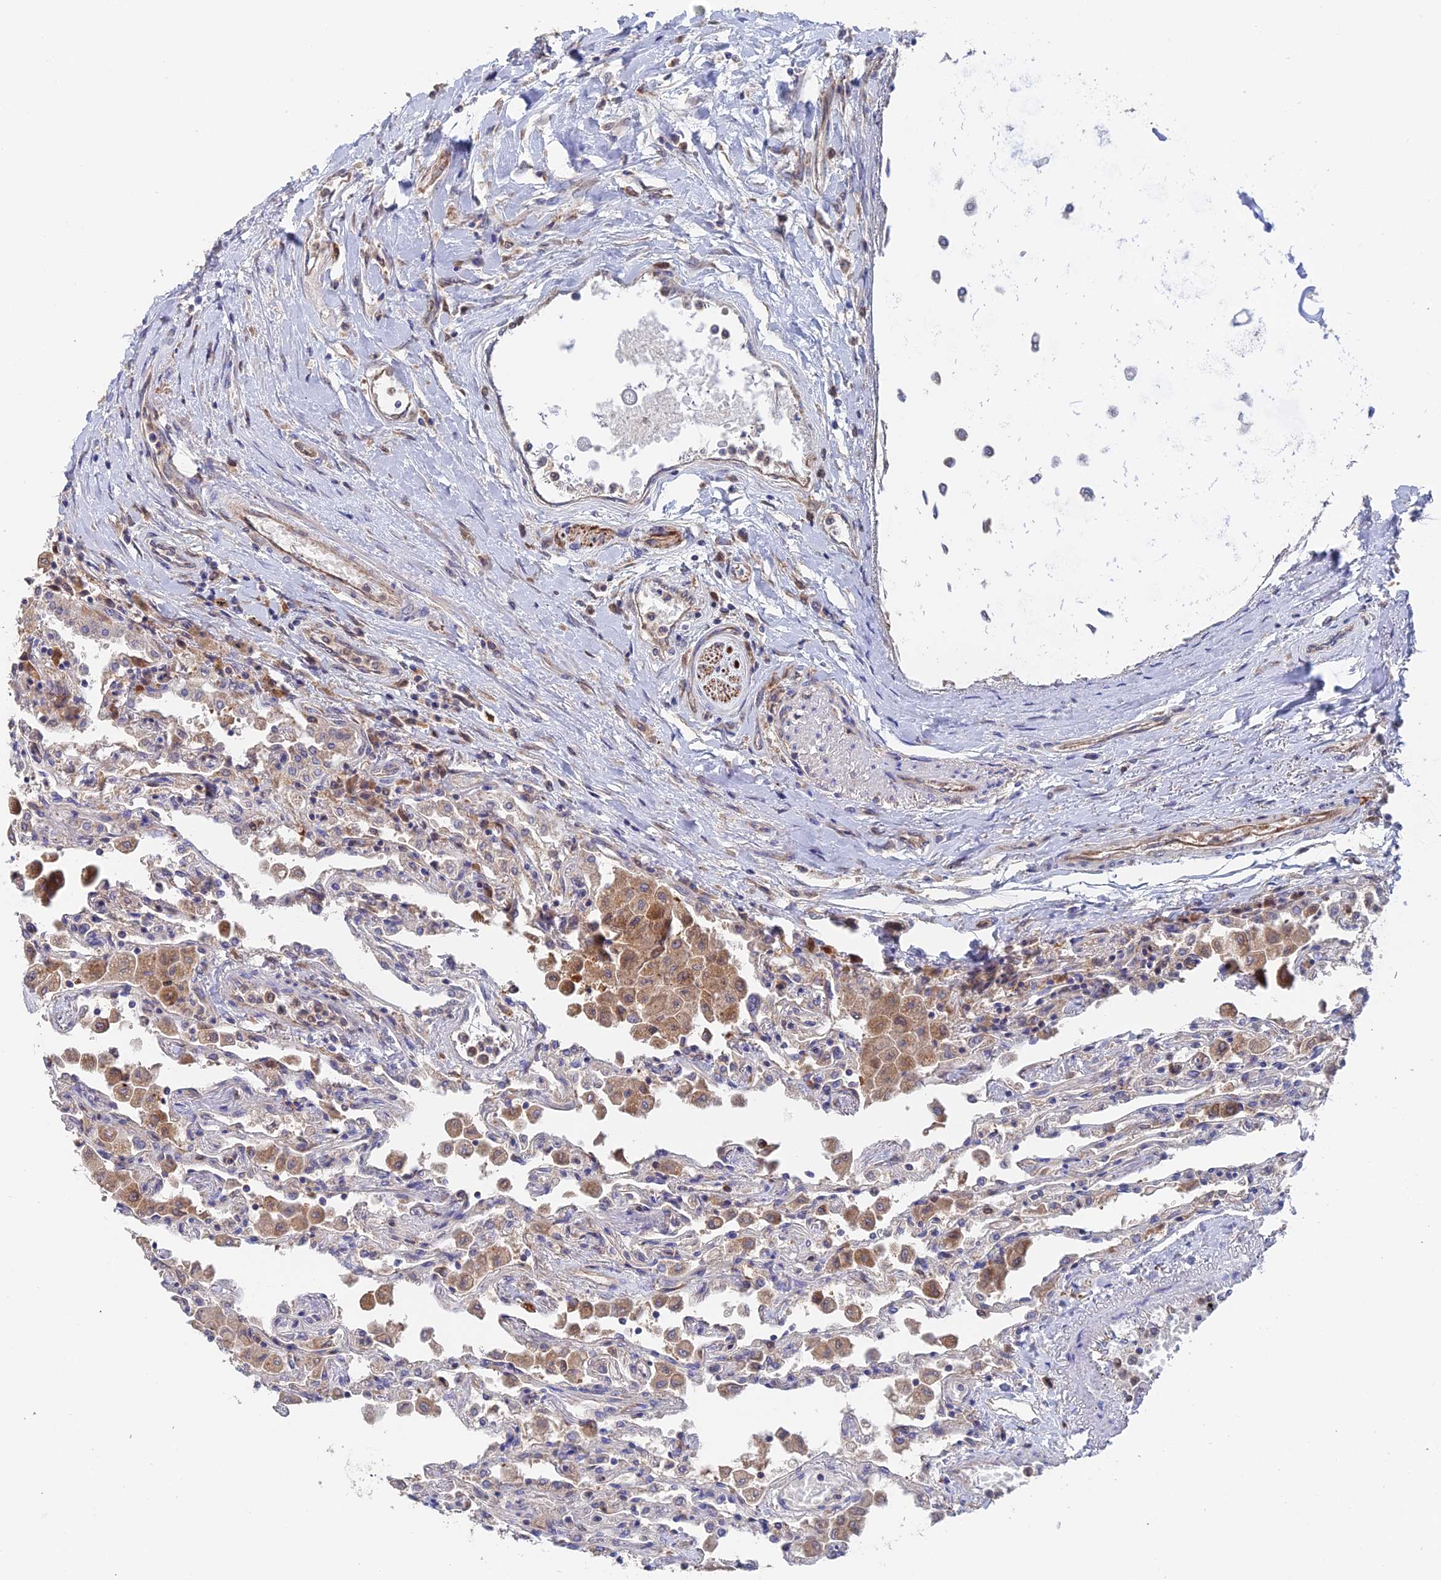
{"staining": {"intensity": "moderate", "quantity": "<25%", "location": "cytoplasmic/membranous"}, "tissue": "lung", "cell_type": "Alveolar cells", "image_type": "normal", "snomed": [{"axis": "morphology", "description": "Normal tissue, NOS"}, {"axis": "topography", "description": "Bronchus"}, {"axis": "topography", "description": "Lung"}], "caption": "High-magnification brightfield microscopy of normal lung stained with DAB (3,3'-diaminobenzidine) (brown) and counterstained with hematoxylin (blue). alveolar cells exhibit moderate cytoplasmic/membranous expression is seen in approximately<25% of cells.", "gene": "DTYMK", "patient": {"sex": "female", "age": 49}}